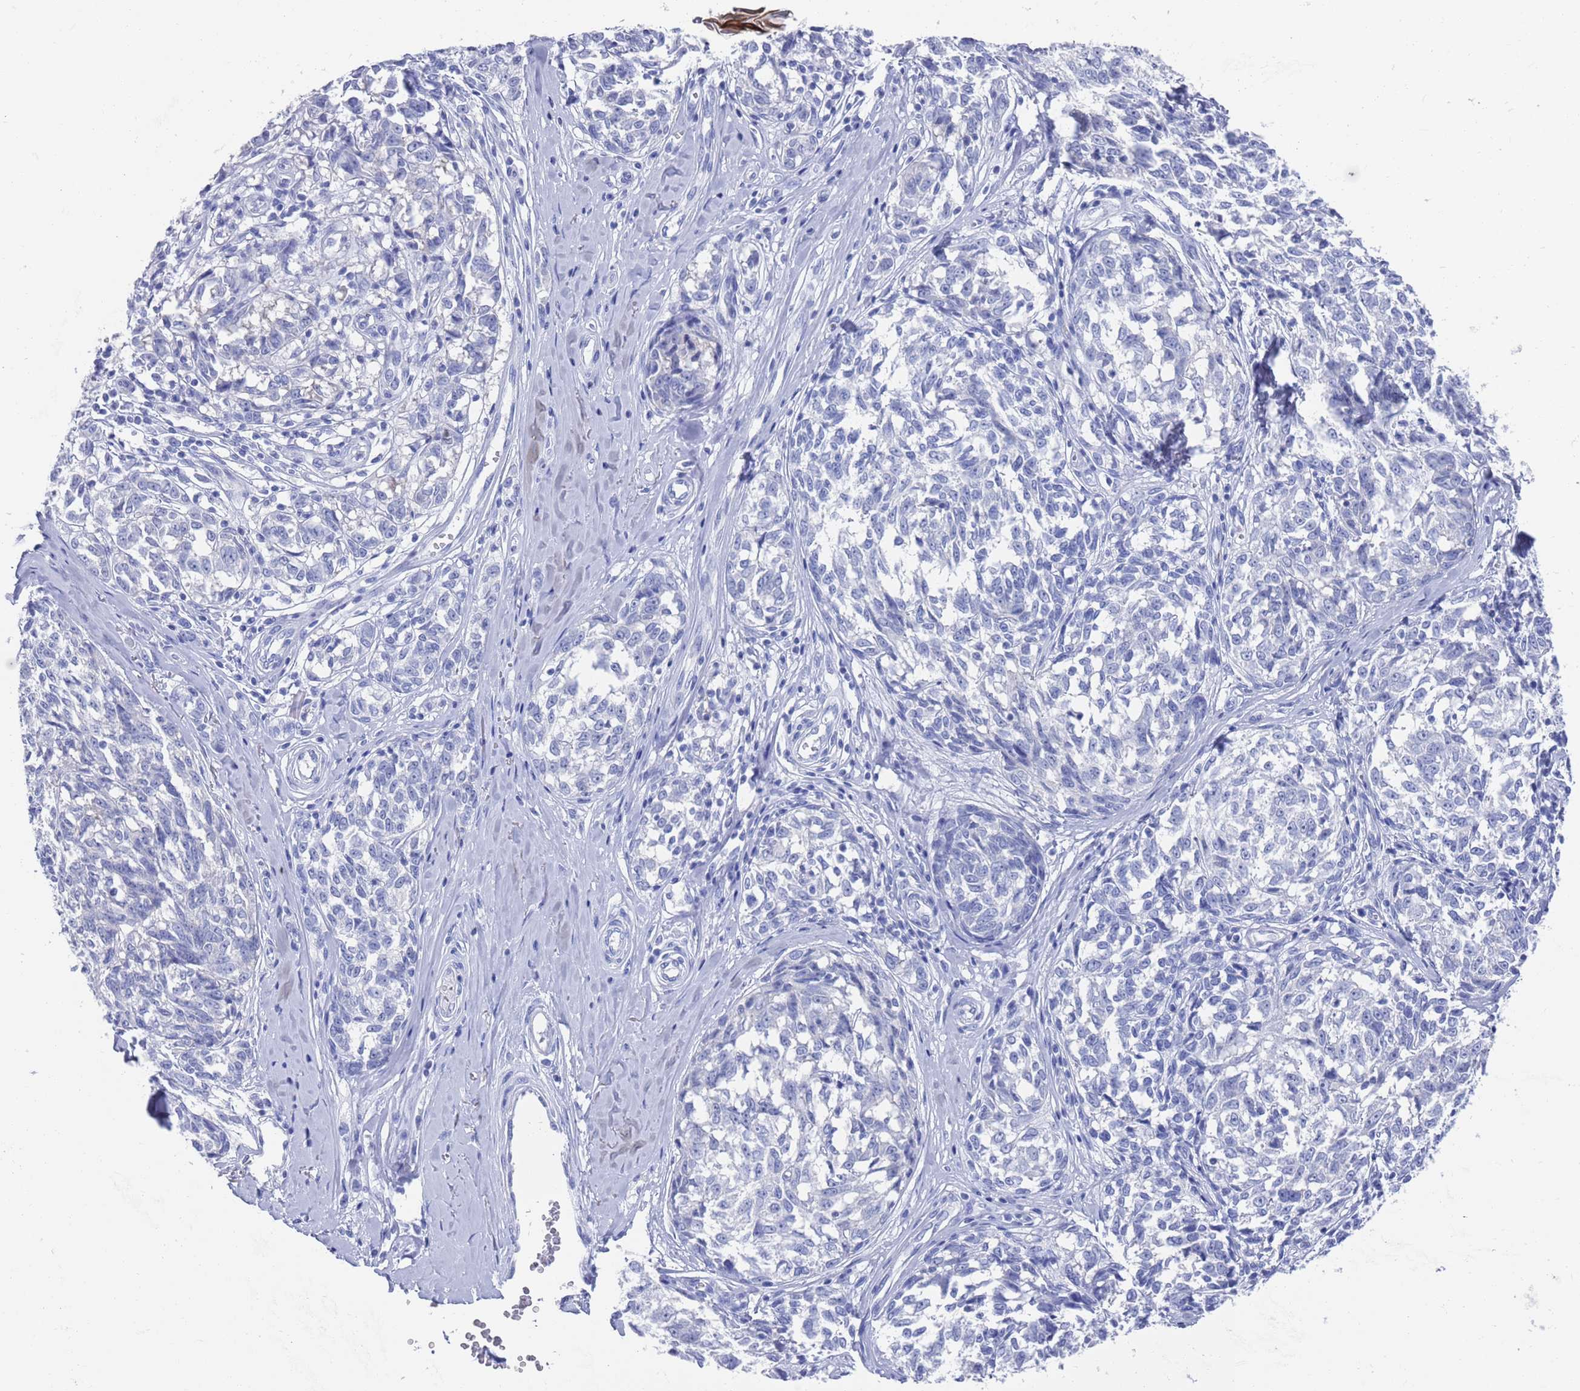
{"staining": {"intensity": "negative", "quantity": "none", "location": "none"}, "tissue": "melanoma", "cell_type": "Tumor cells", "image_type": "cancer", "snomed": [{"axis": "morphology", "description": "Normal tissue, NOS"}, {"axis": "morphology", "description": "Malignant melanoma, NOS"}, {"axis": "topography", "description": "Skin"}], "caption": "The immunohistochemistry (IHC) photomicrograph has no significant positivity in tumor cells of melanoma tissue. Brightfield microscopy of IHC stained with DAB (brown) and hematoxylin (blue), captured at high magnification.", "gene": "MTMR2", "patient": {"sex": "female", "age": 64}}